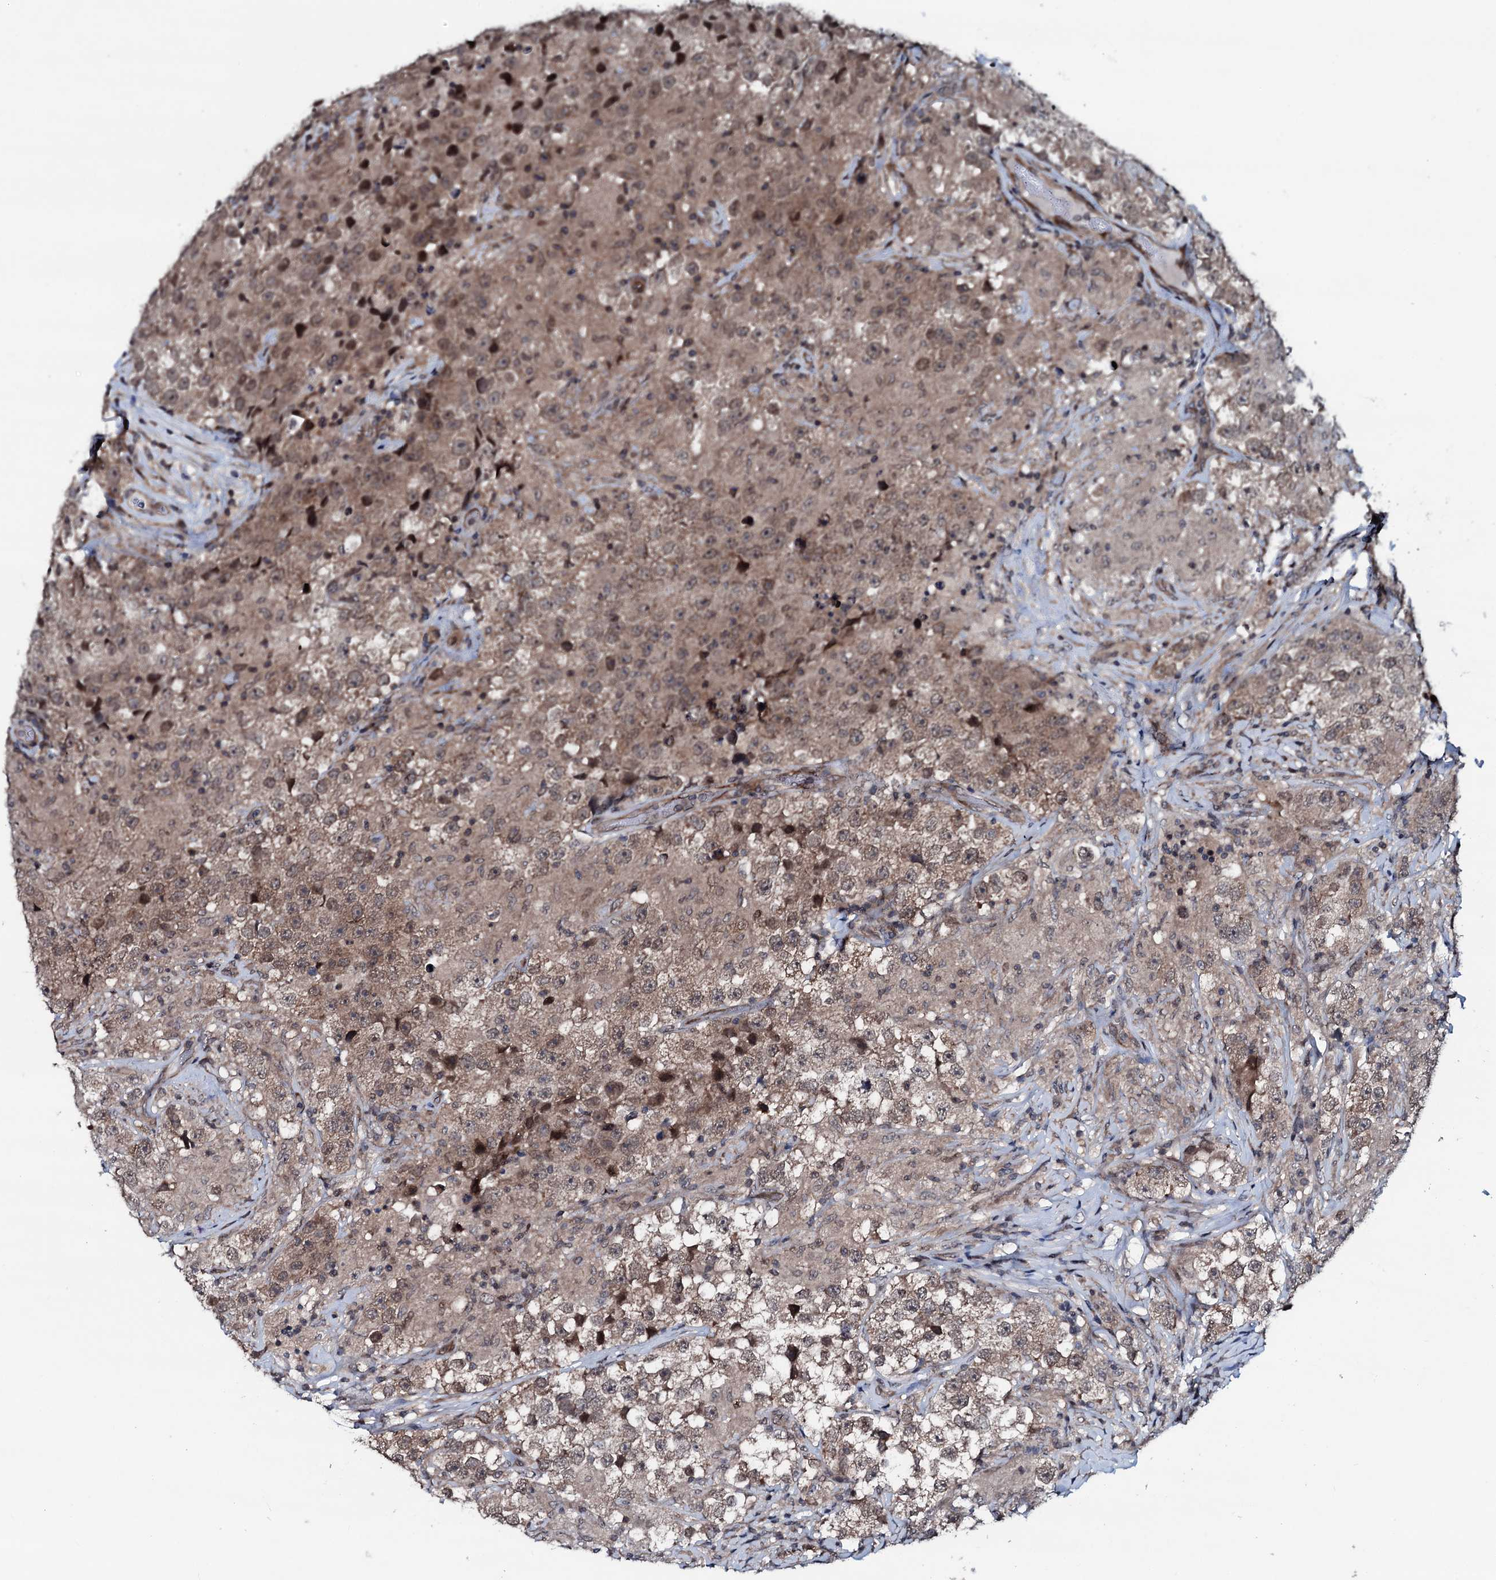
{"staining": {"intensity": "weak", "quantity": ">75%", "location": "cytoplasmic/membranous,nuclear"}, "tissue": "testis cancer", "cell_type": "Tumor cells", "image_type": "cancer", "snomed": [{"axis": "morphology", "description": "Seminoma, NOS"}, {"axis": "topography", "description": "Testis"}], "caption": "IHC (DAB (3,3'-diaminobenzidine)) staining of human seminoma (testis) shows weak cytoplasmic/membranous and nuclear protein staining in about >75% of tumor cells.", "gene": "OGFOD2", "patient": {"sex": "male", "age": 46}}